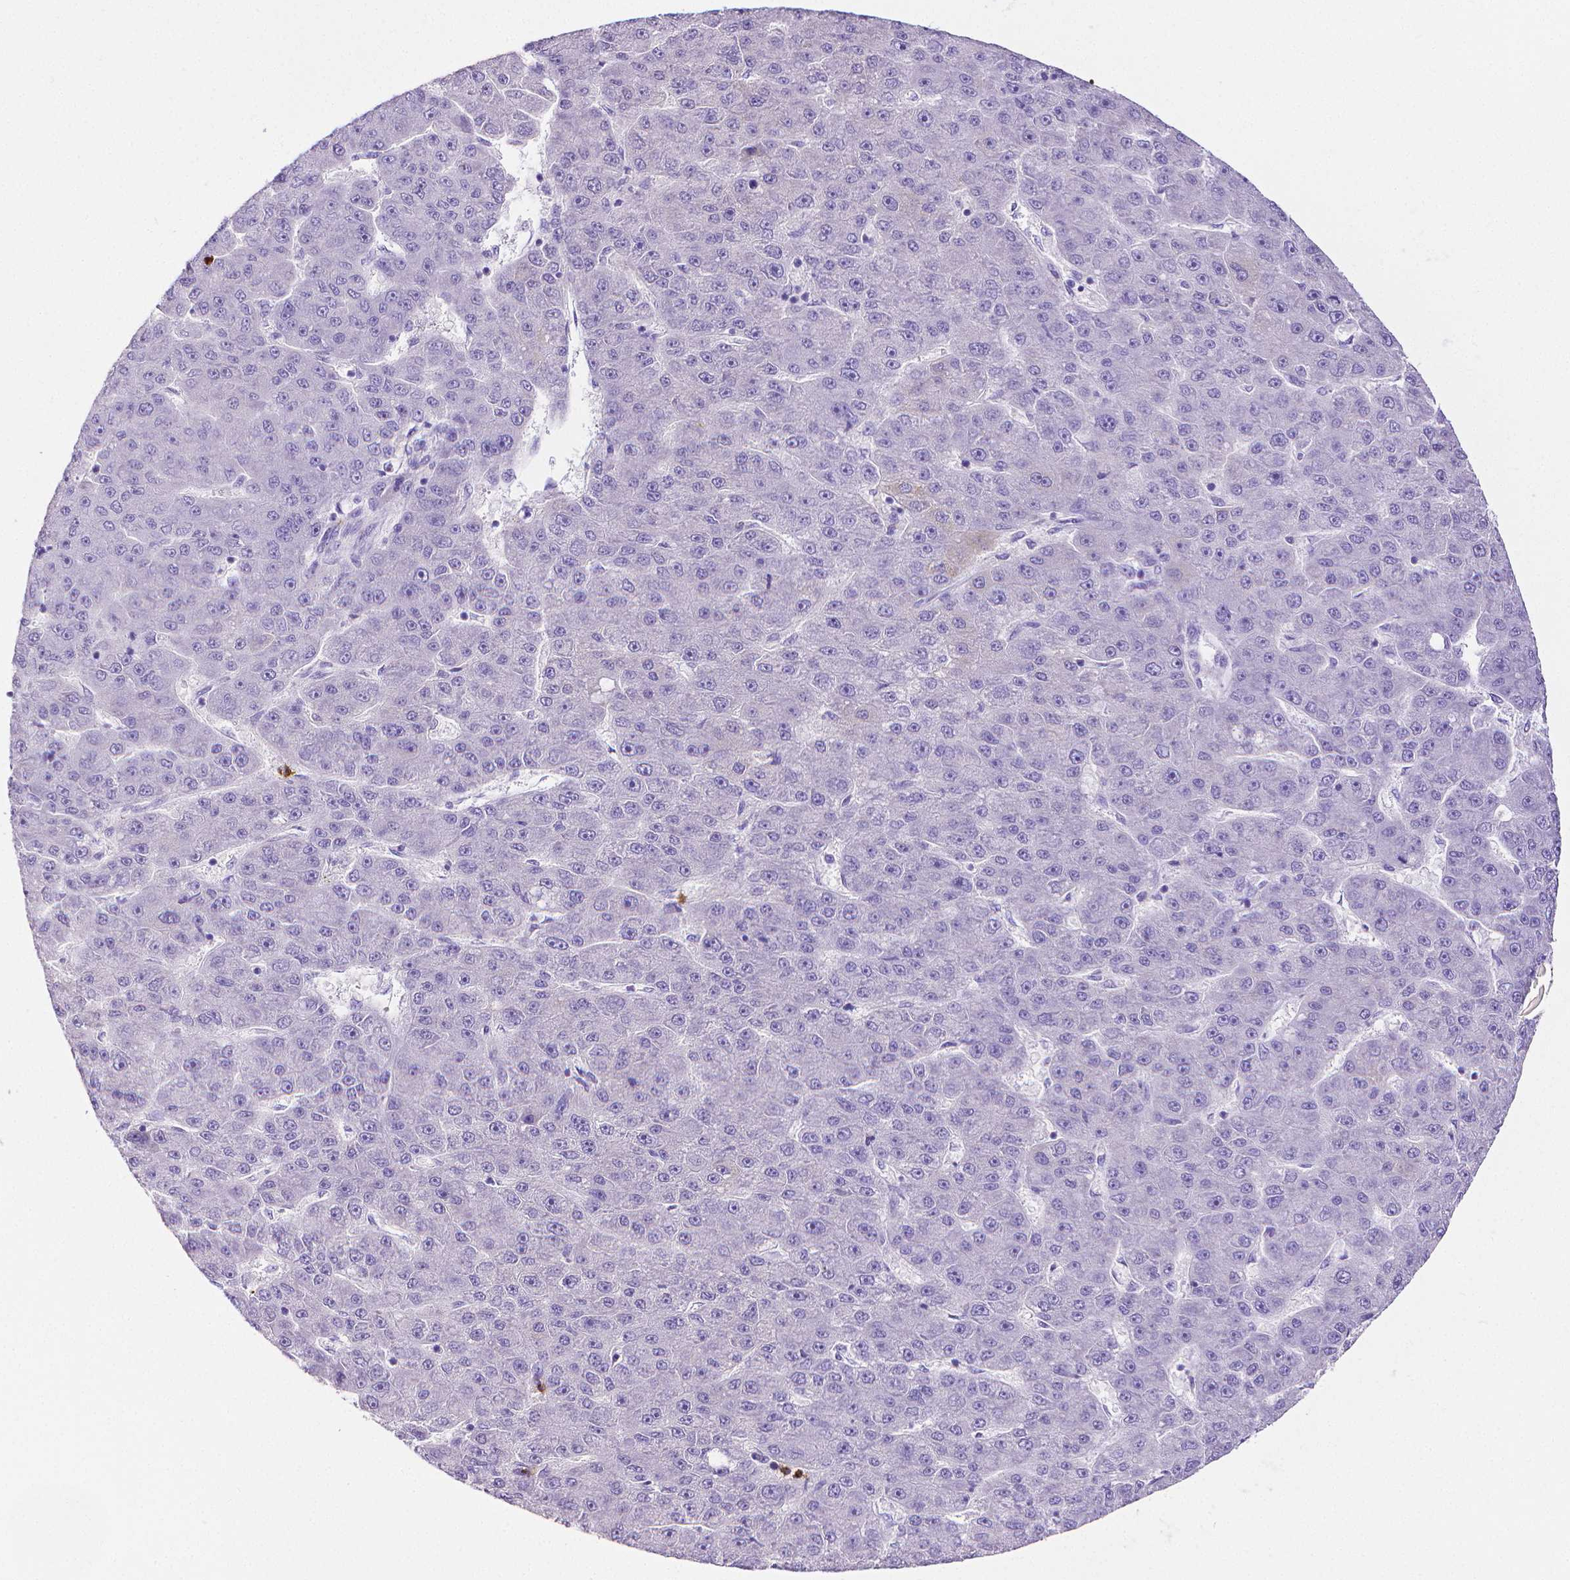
{"staining": {"intensity": "negative", "quantity": "none", "location": "none"}, "tissue": "liver cancer", "cell_type": "Tumor cells", "image_type": "cancer", "snomed": [{"axis": "morphology", "description": "Carcinoma, Hepatocellular, NOS"}, {"axis": "topography", "description": "Liver"}], "caption": "DAB immunohistochemical staining of human hepatocellular carcinoma (liver) reveals no significant expression in tumor cells.", "gene": "MMP9", "patient": {"sex": "male", "age": 67}}